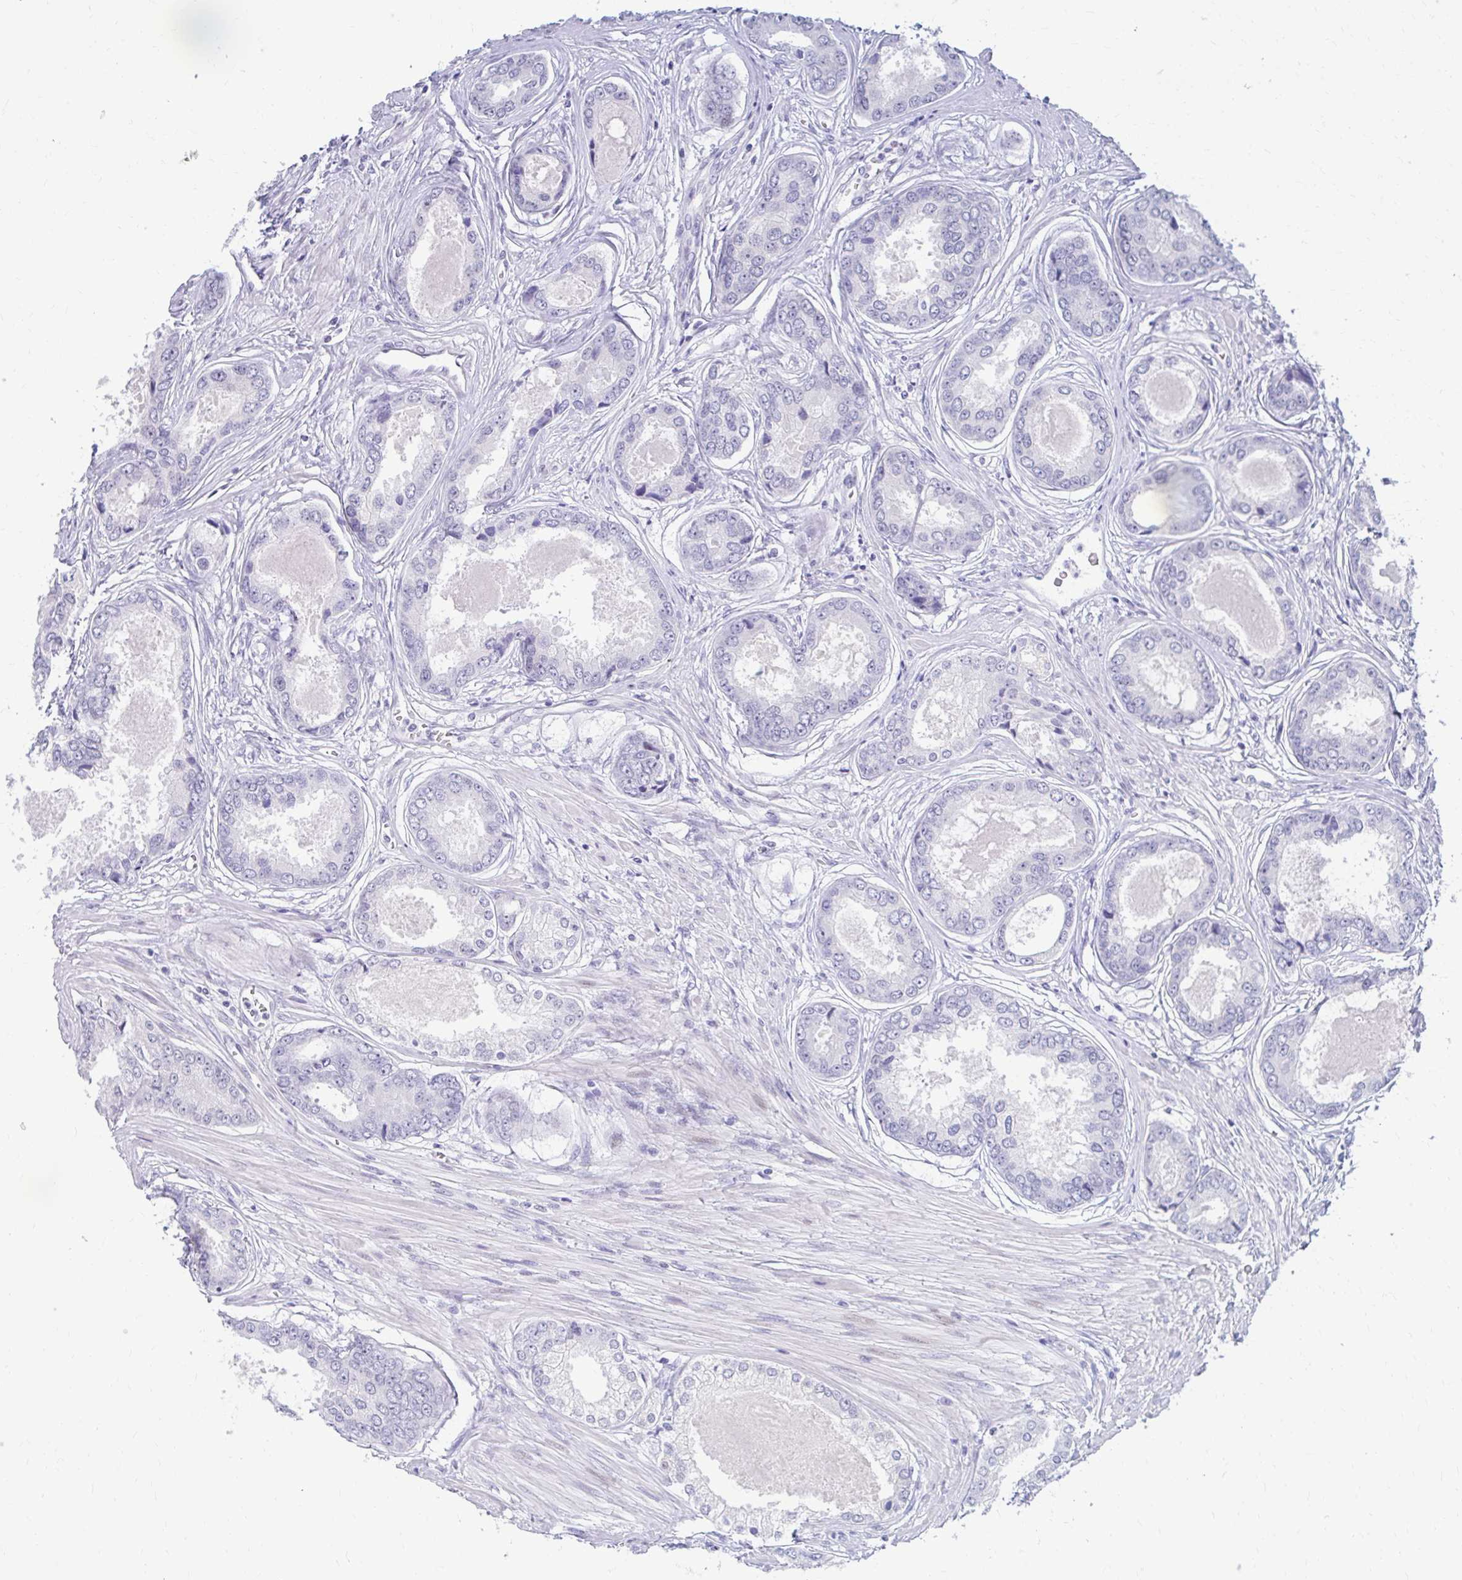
{"staining": {"intensity": "negative", "quantity": "none", "location": "none"}, "tissue": "prostate cancer", "cell_type": "Tumor cells", "image_type": "cancer", "snomed": [{"axis": "morphology", "description": "Adenocarcinoma, Low grade"}, {"axis": "topography", "description": "Prostate"}], "caption": "This is a image of immunohistochemistry (IHC) staining of prostate cancer (adenocarcinoma (low-grade)), which shows no positivity in tumor cells.", "gene": "RGS16", "patient": {"sex": "male", "age": 68}}